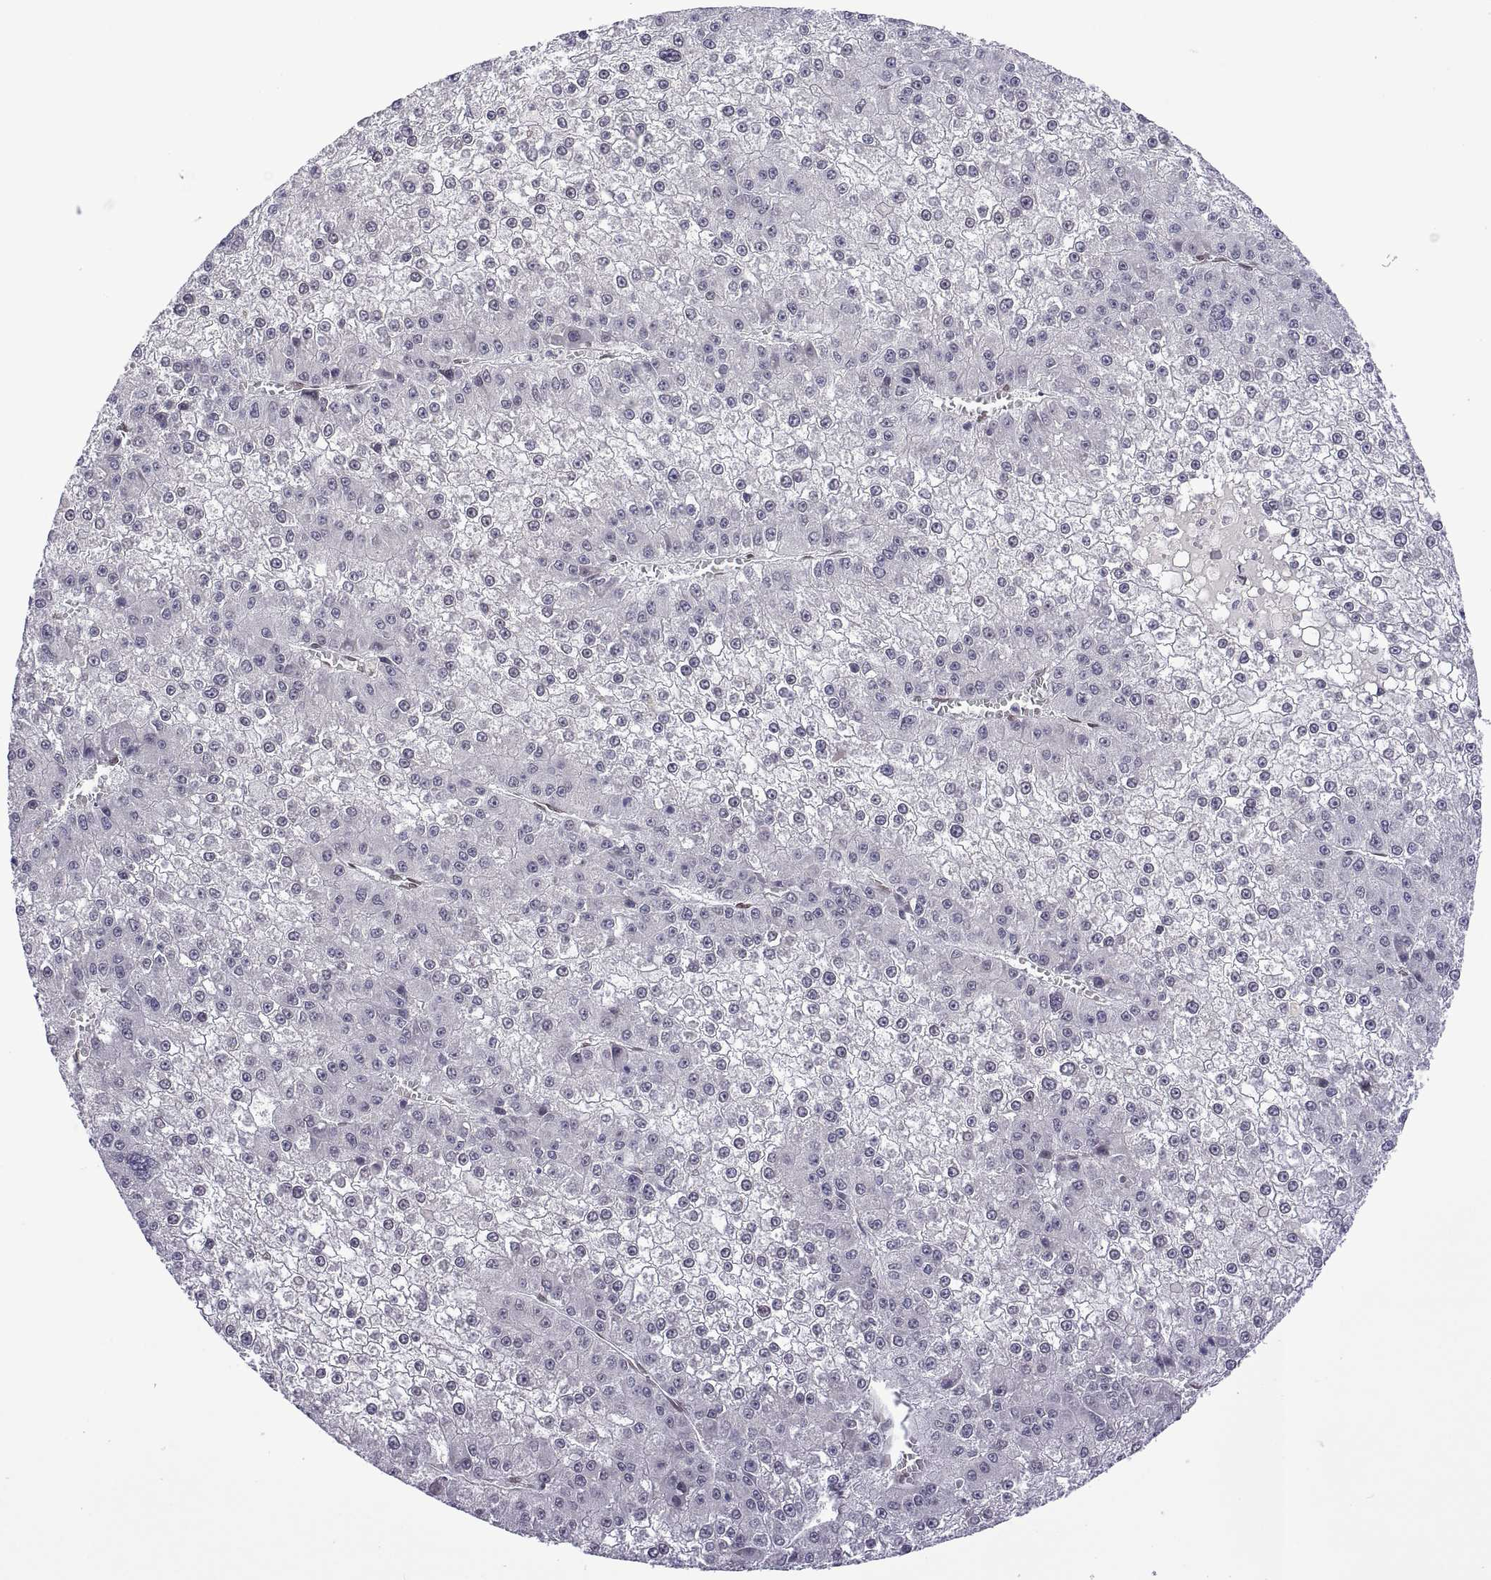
{"staining": {"intensity": "negative", "quantity": "none", "location": "none"}, "tissue": "liver cancer", "cell_type": "Tumor cells", "image_type": "cancer", "snomed": [{"axis": "morphology", "description": "Carcinoma, Hepatocellular, NOS"}, {"axis": "topography", "description": "Liver"}], "caption": "Liver cancer stained for a protein using immunohistochemistry (IHC) exhibits no positivity tumor cells.", "gene": "NR4A1", "patient": {"sex": "female", "age": 73}}